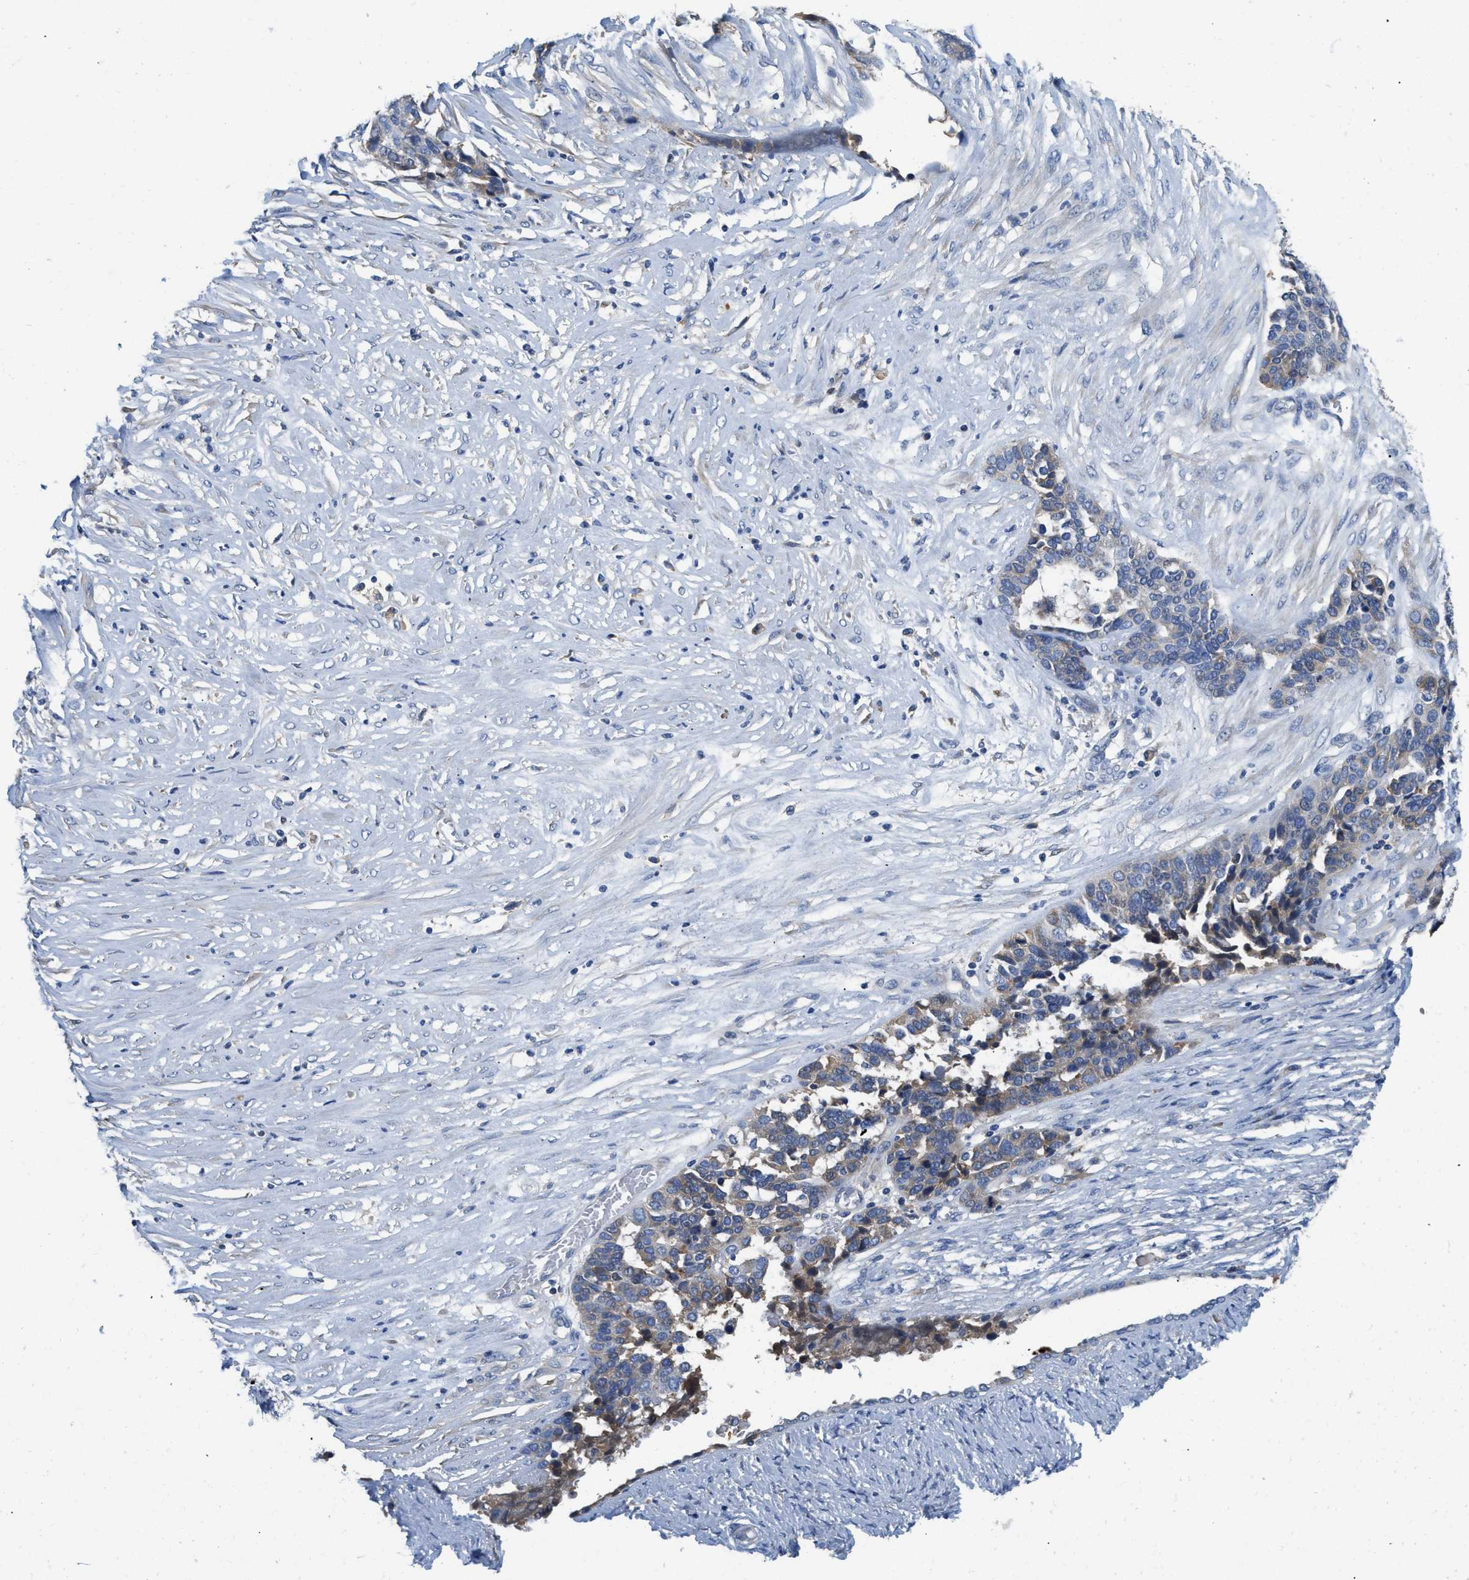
{"staining": {"intensity": "moderate", "quantity": "<25%", "location": "cytoplasmic/membranous"}, "tissue": "ovarian cancer", "cell_type": "Tumor cells", "image_type": "cancer", "snomed": [{"axis": "morphology", "description": "Cystadenocarcinoma, serous, NOS"}, {"axis": "topography", "description": "Ovary"}], "caption": "This histopathology image exhibits serous cystadenocarcinoma (ovarian) stained with immunohistochemistry (IHC) to label a protein in brown. The cytoplasmic/membranous of tumor cells show moderate positivity for the protein. Nuclei are counter-stained blue.", "gene": "C1S", "patient": {"sex": "female", "age": 44}}